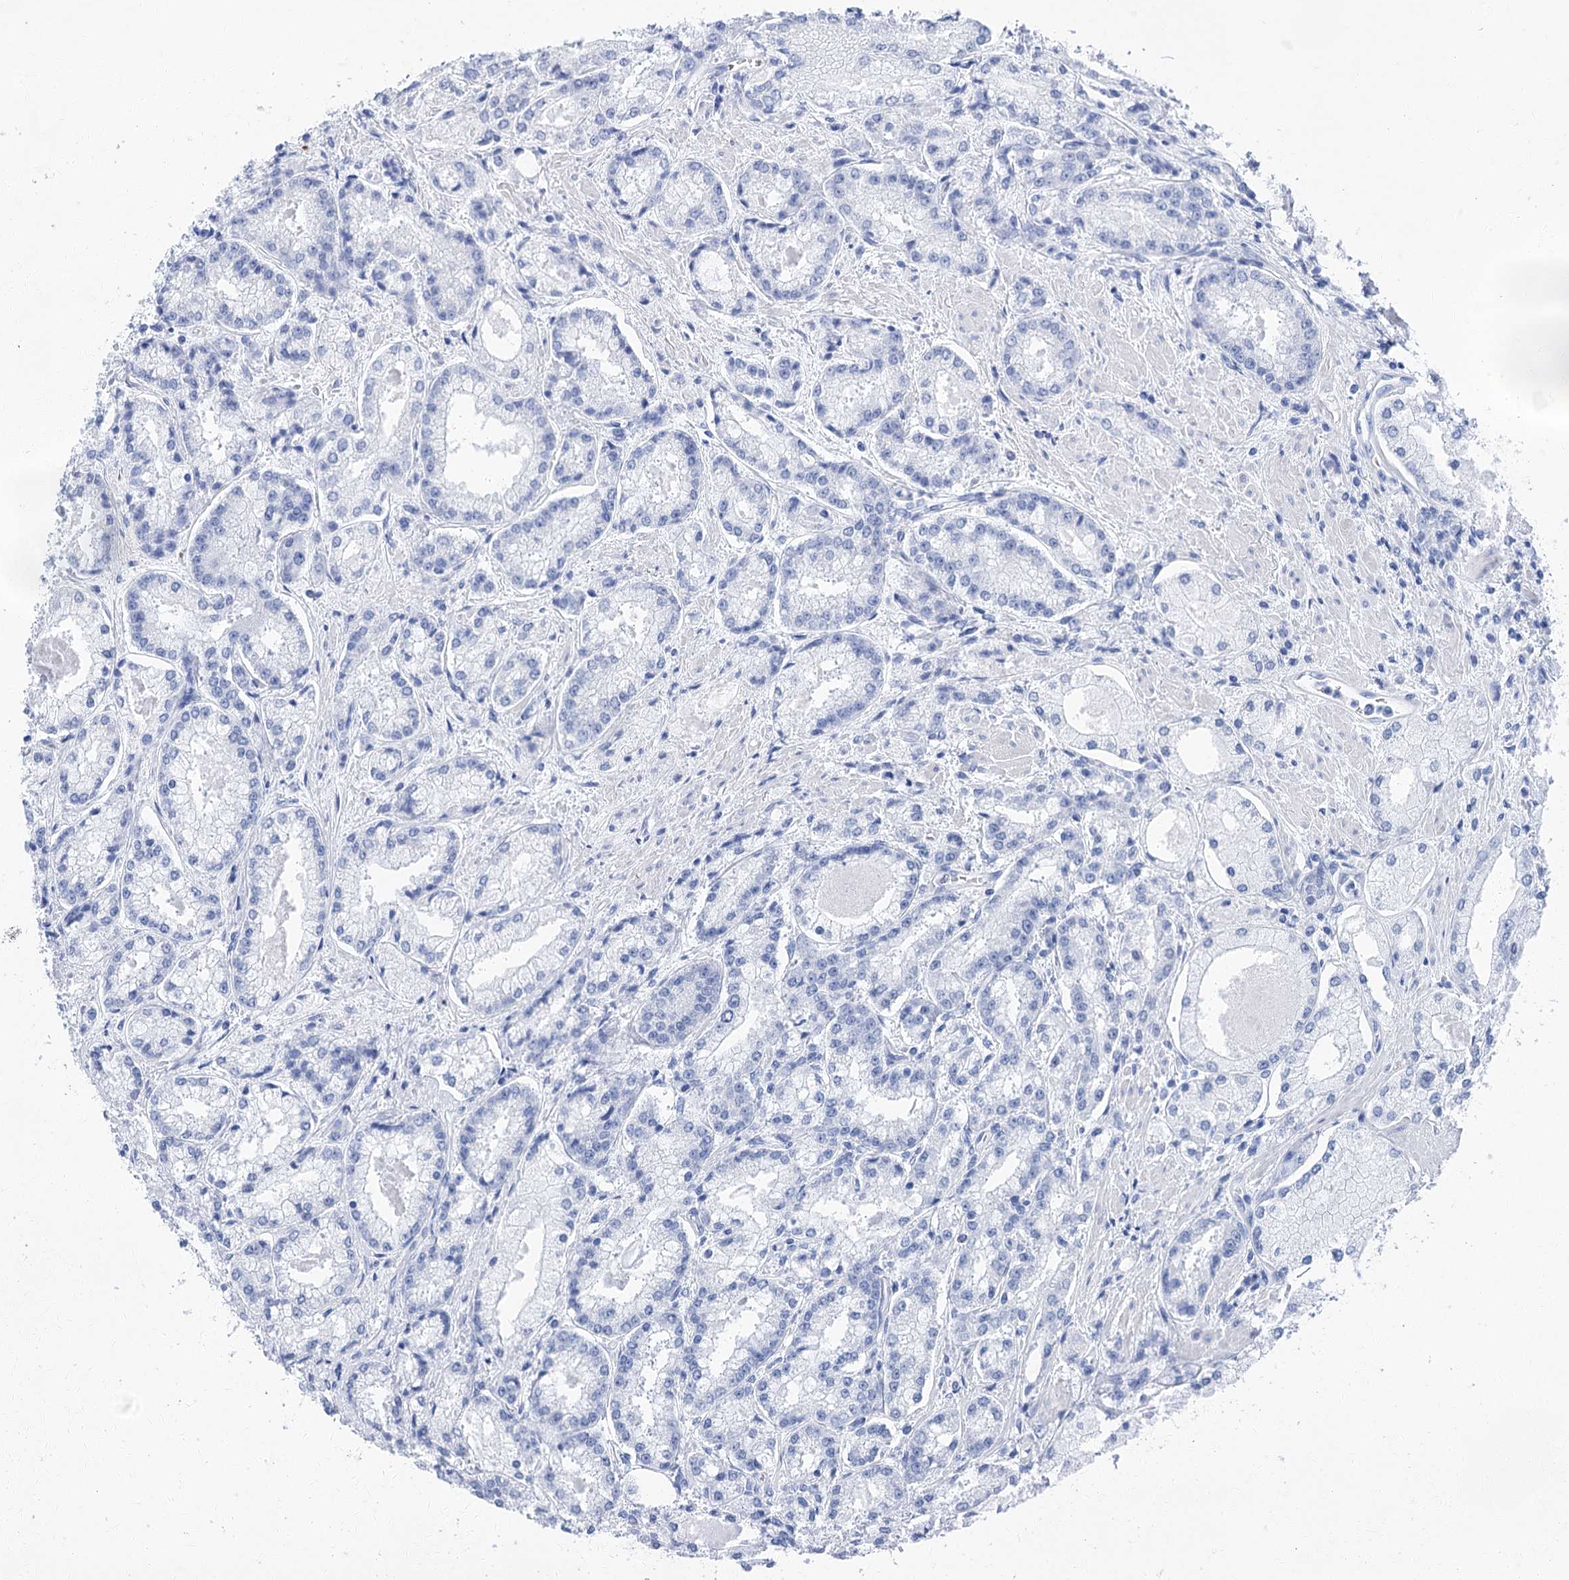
{"staining": {"intensity": "negative", "quantity": "none", "location": "none"}, "tissue": "prostate cancer", "cell_type": "Tumor cells", "image_type": "cancer", "snomed": [{"axis": "morphology", "description": "Adenocarcinoma, Low grade"}, {"axis": "topography", "description": "Prostate"}], "caption": "Human prostate cancer (adenocarcinoma (low-grade)) stained for a protein using immunohistochemistry shows no expression in tumor cells.", "gene": "LALBA", "patient": {"sex": "male", "age": 74}}